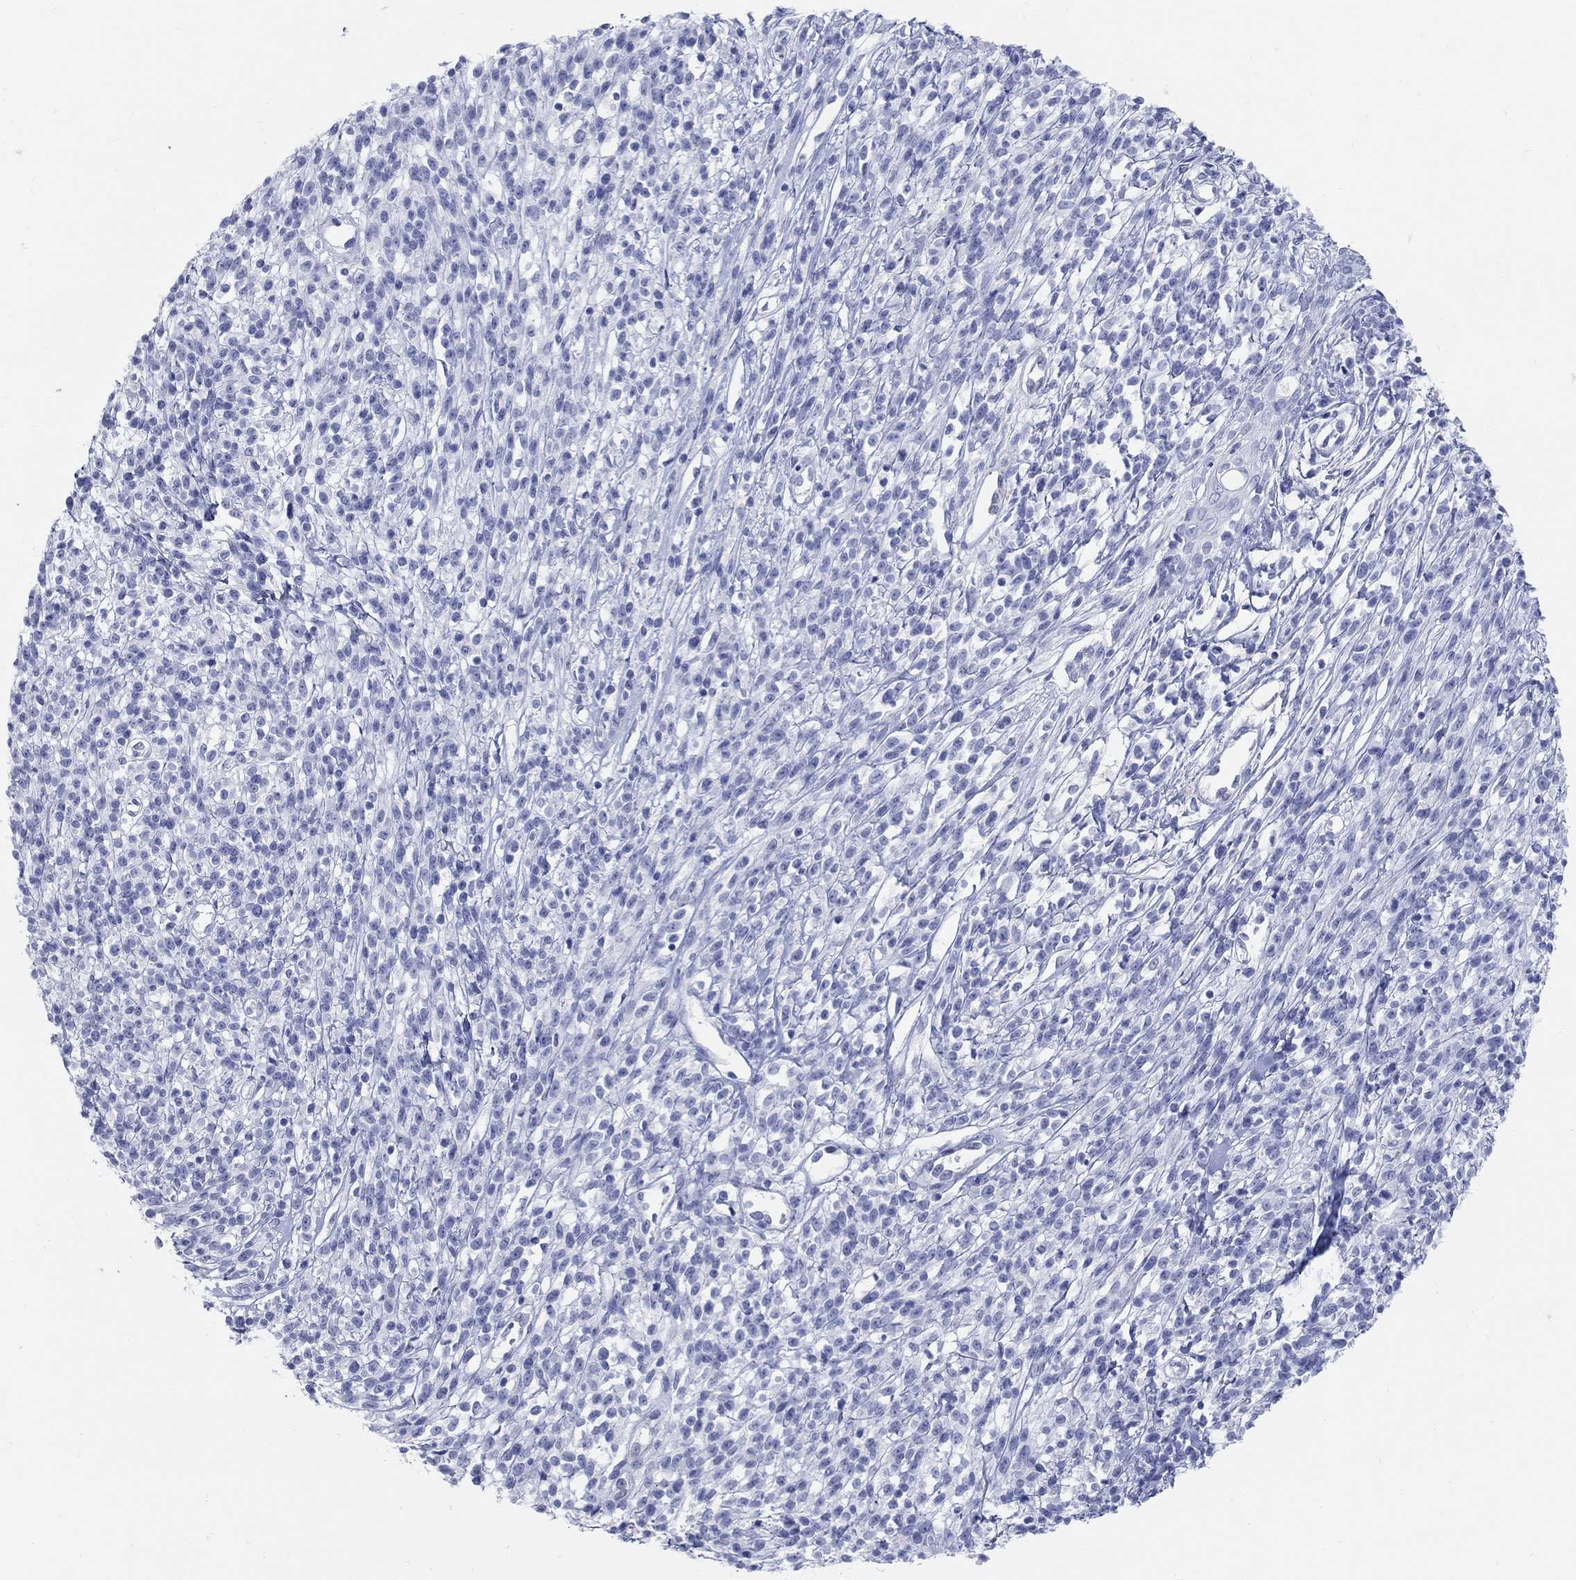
{"staining": {"intensity": "negative", "quantity": "none", "location": "none"}, "tissue": "melanoma", "cell_type": "Tumor cells", "image_type": "cancer", "snomed": [{"axis": "morphology", "description": "Malignant melanoma, NOS"}, {"axis": "topography", "description": "Skin"}, {"axis": "topography", "description": "Skin of trunk"}], "caption": "Tumor cells are negative for protein expression in human malignant melanoma.", "gene": "AKR1C2", "patient": {"sex": "male", "age": 74}}